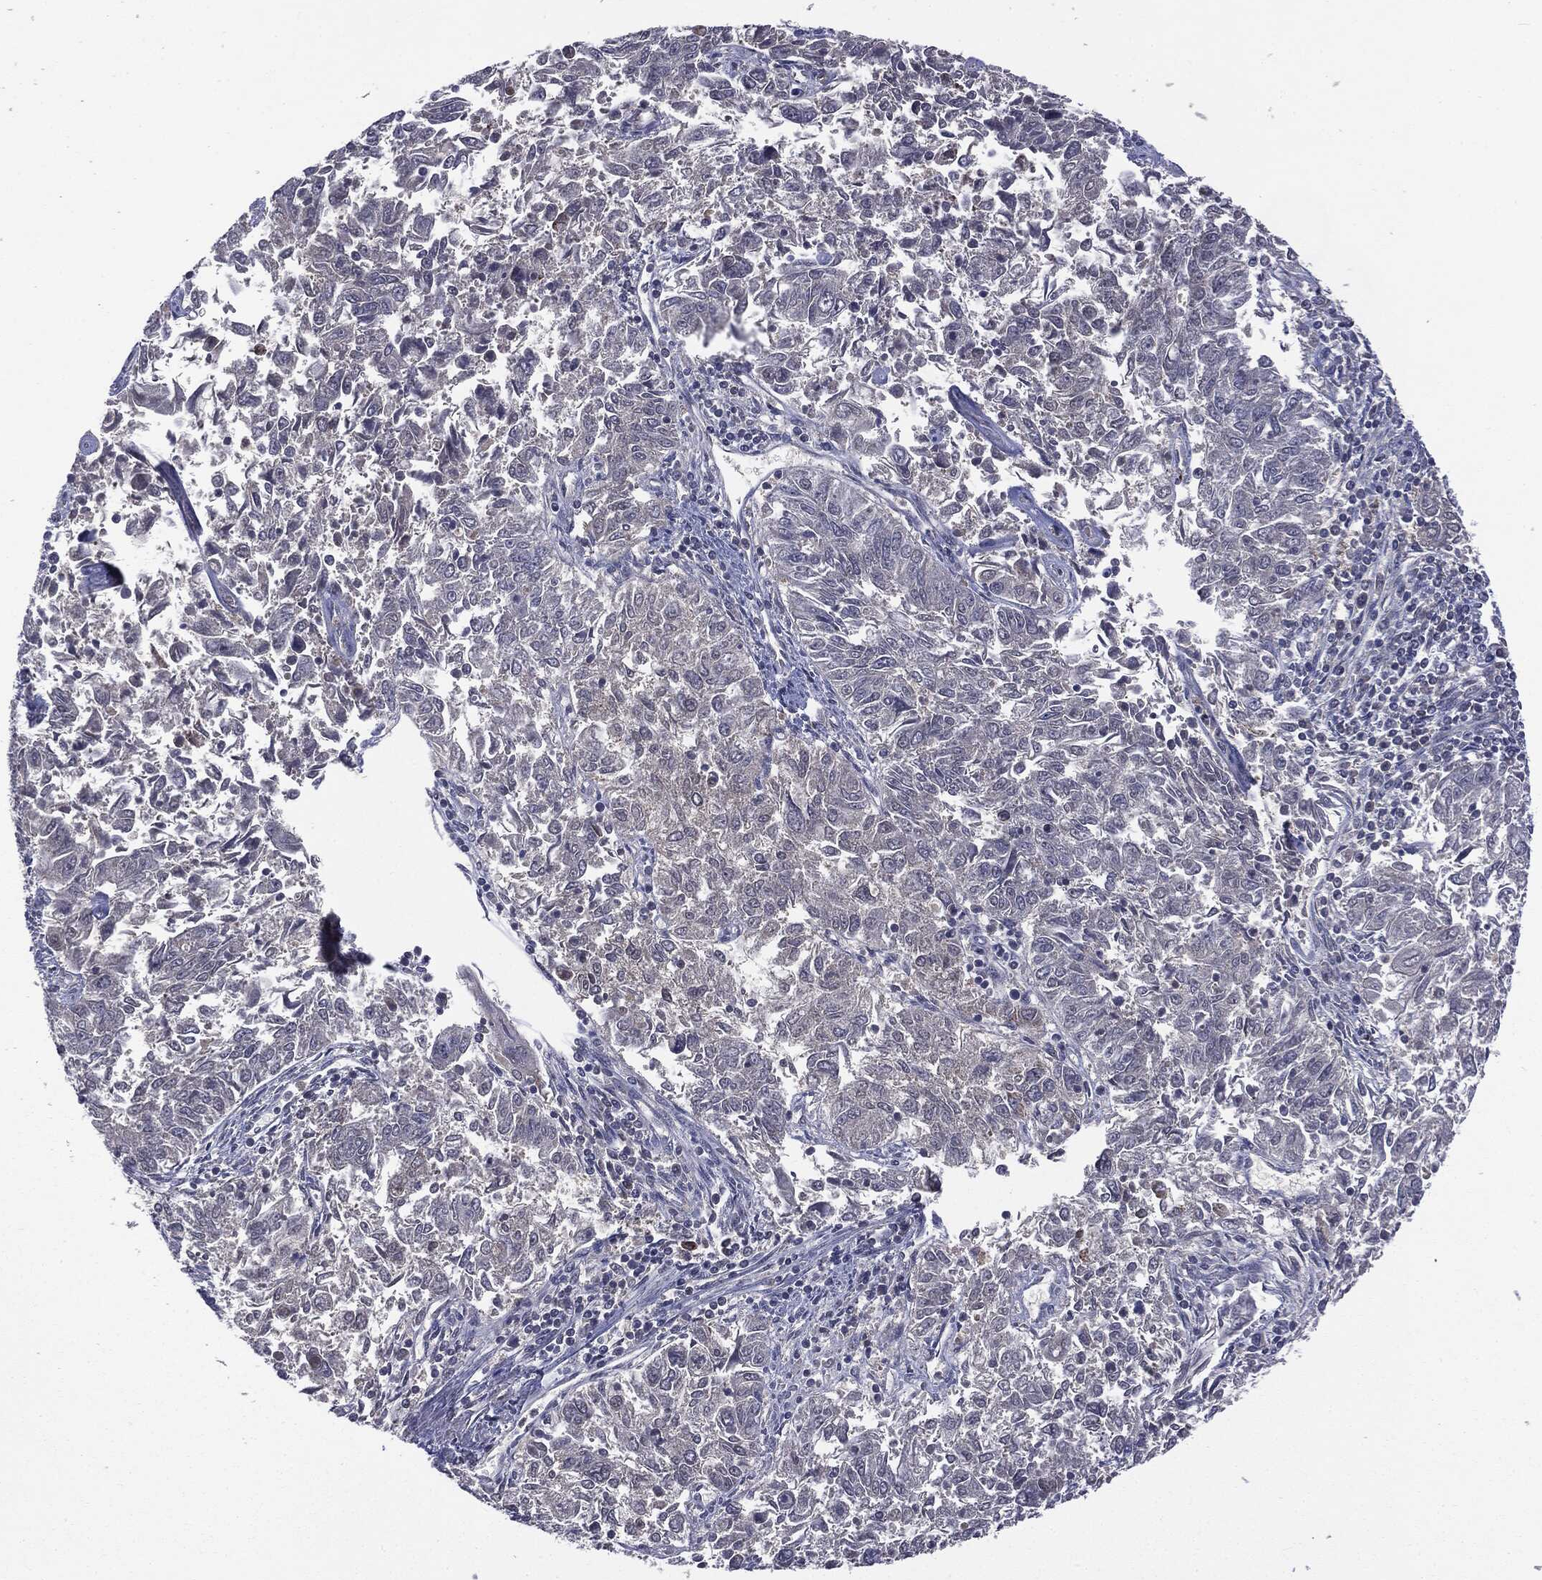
{"staining": {"intensity": "negative", "quantity": "none", "location": "none"}, "tissue": "endometrial cancer", "cell_type": "Tumor cells", "image_type": "cancer", "snomed": [{"axis": "morphology", "description": "Adenocarcinoma, NOS"}, {"axis": "topography", "description": "Endometrium"}], "caption": "DAB immunohistochemical staining of human adenocarcinoma (endometrial) shows no significant staining in tumor cells. (Stains: DAB (3,3'-diaminobenzidine) immunohistochemistry (IHC) with hematoxylin counter stain, Microscopy: brightfield microscopy at high magnification).", "gene": "PTPA", "patient": {"sex": "female", "age": 42}}